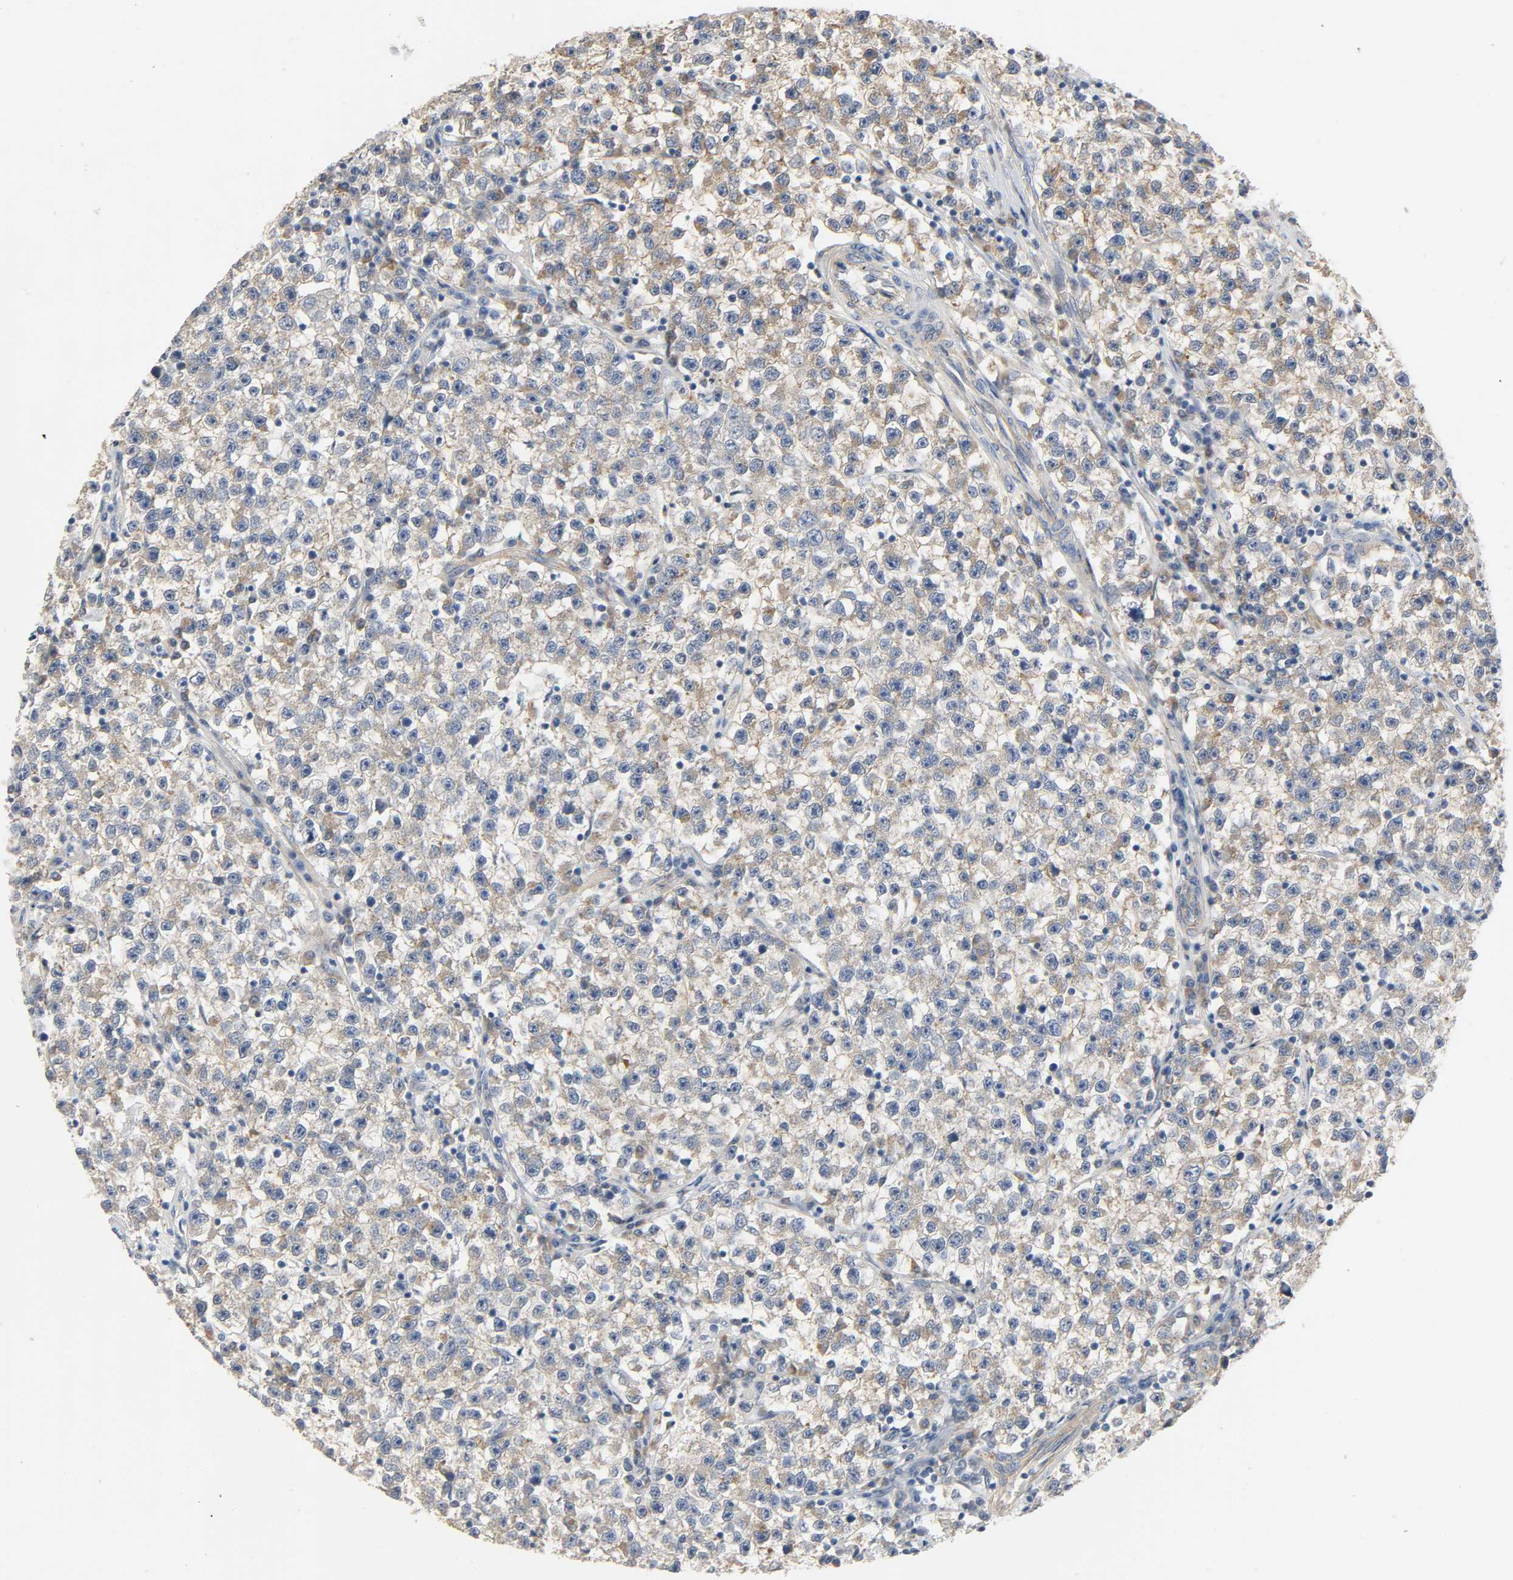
{"staining": {"intensity": "moderate", "quantity": ">75%", "location": "cytoplasmic/membranous"}, "tissue": "testis cancer", "cell_type": "Tumor cells", "image_type": "cancer", "snomed": [{"axis": "morphology", "description": "Seminoma, NOS"}, {"axis": "topography", "description": "Testis"}], "caption": "About >75% of tumor cells in human testis cancer (seminoma) demonstrate moderate cytoplasmic/membranous protein expression as visualized by brown immunohistochemical staining.", "gene": "ARPC1A", "patient": {"sex": "male", "age": 22}}